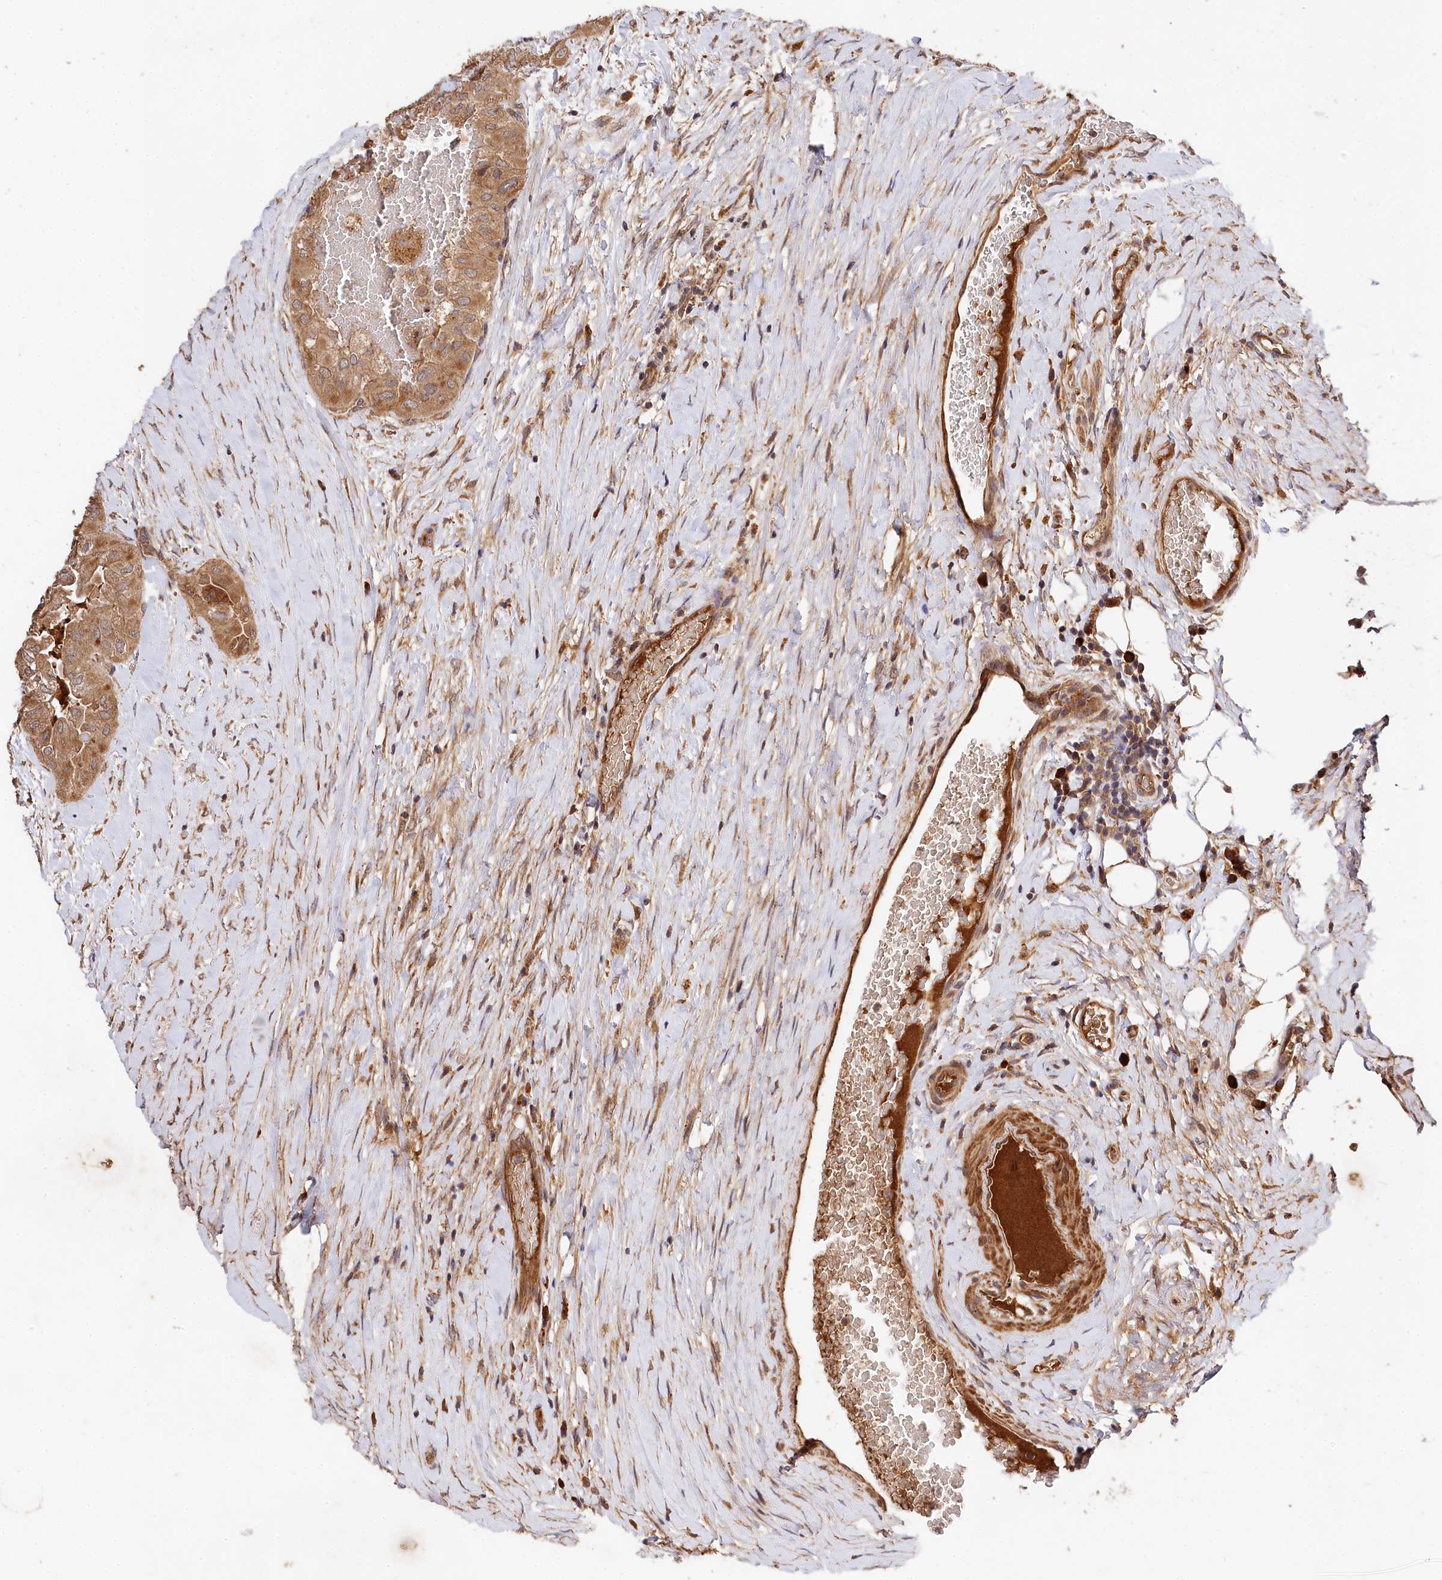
{"staining": {"intensity": "moderate", "quantity": ">75%", "location": "cytoplasmic/membranous"}, "tissue": "thyroid cancer", "cell_type": "Tumor cells", "image_type": "cancer", "snomed": [{"axis": "morphology", "description": "Papillary adenocarcinoma, NOS"}, {"axis": "topography", "description": "Thyroid gland"}], "caption": "Immunohistochemical staining of thyroid cancer displays medium levels of moderate cytoplasmic/membranous staining in about >75% of tumor cells. The protein of interest is shown in brown color, while the nuclei are stained blue.", "gene": "MCF2L2", "patient": {"sex": "female", "age": 59}}